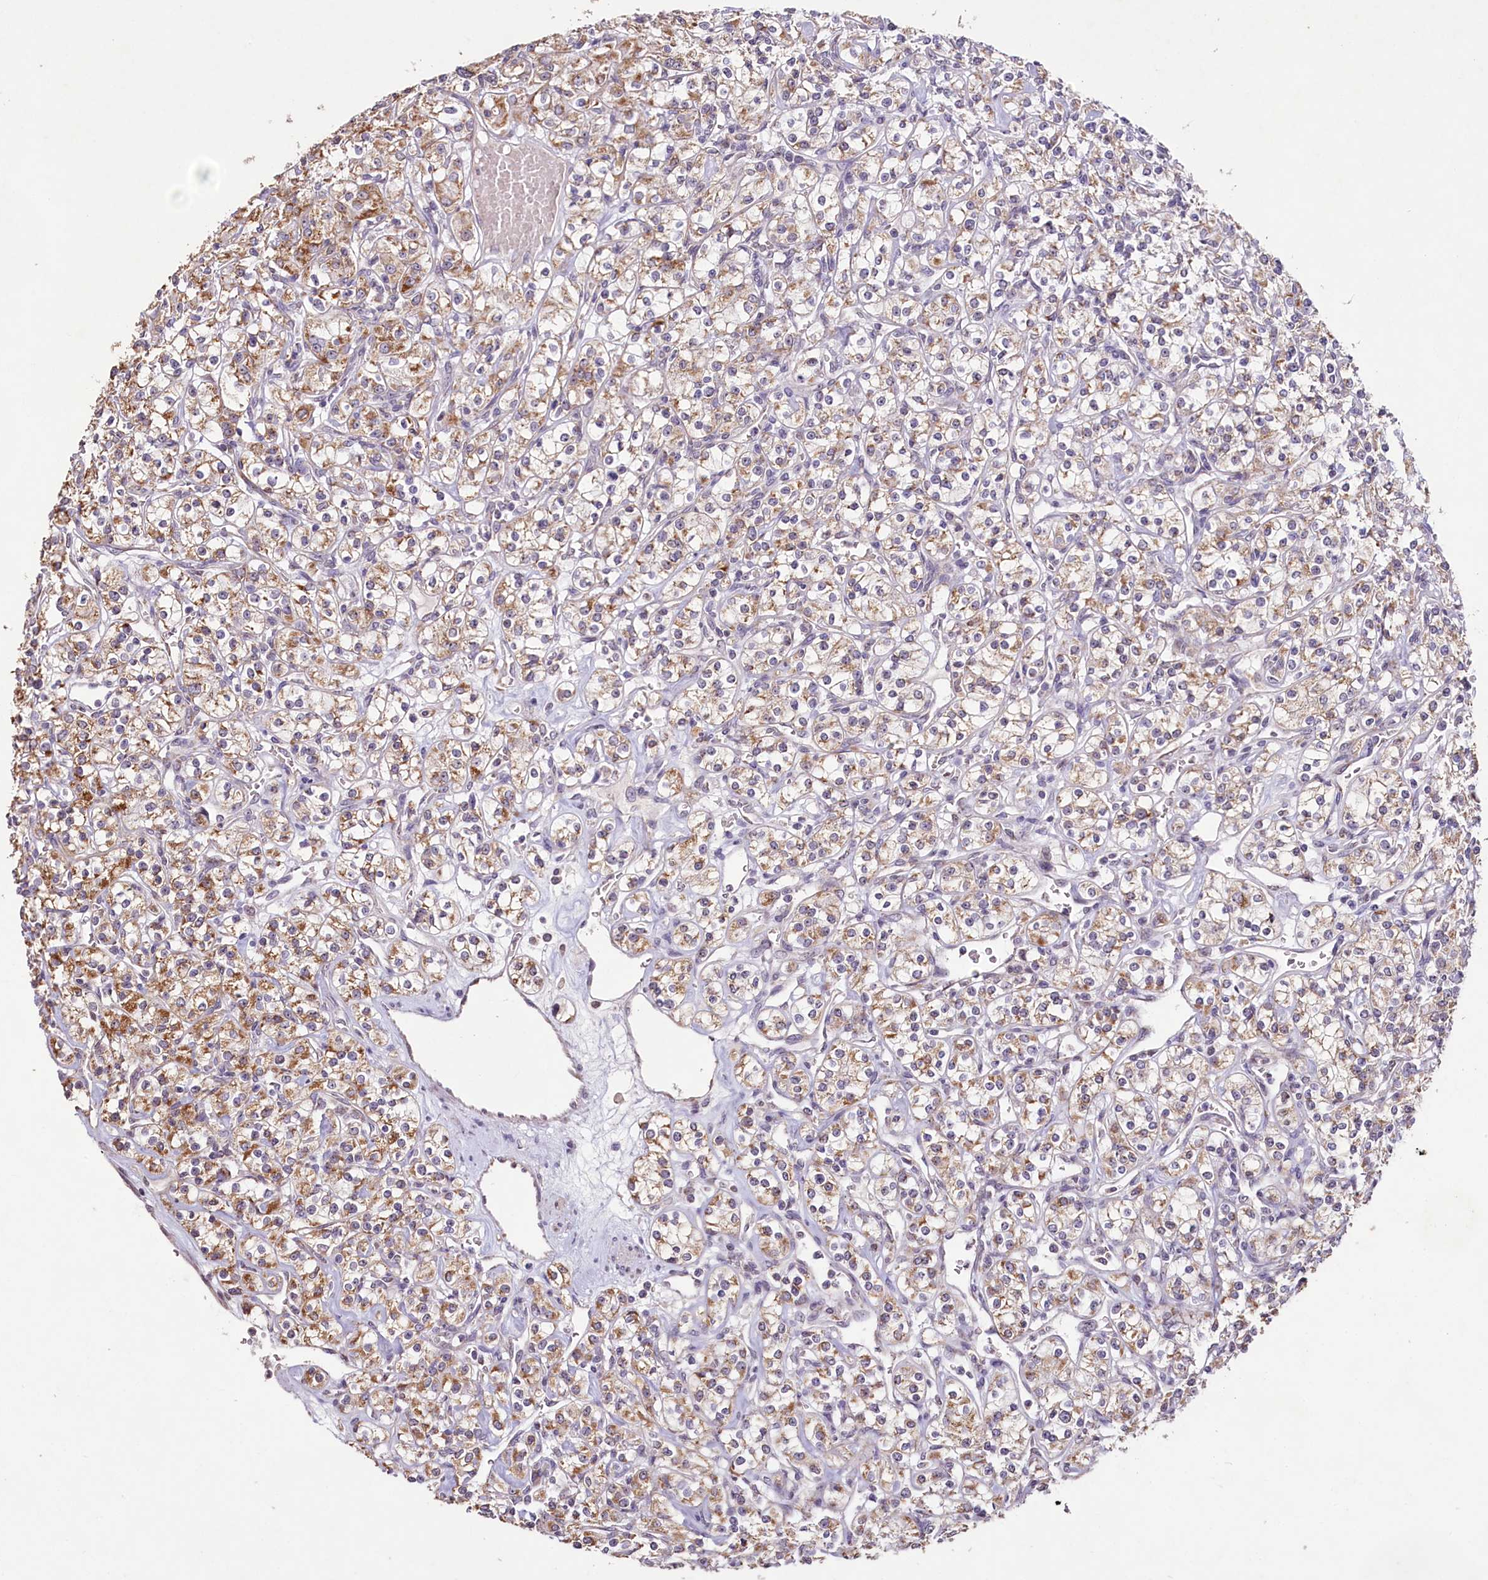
{"staining": {"intensity": "moderate", "quantity": ">75%", "location": "cytoplasmic/membranous"}, "tissue": "renal cancer", "cell_type": "Tumor cells", "image_type": "cancer", "snomed": [{"axis": "morphology", "description": "Adenocarcinoma, NOS"}, {"axis": "topography", "description": "Kidney"}], "caption": "DAB immunohistochemical staining of renal cancer (adenocarcinoma) exhibits moderate cytoplasmic/membranous protein positivity in approximately >75% of tumor cells.", "gene": "PDE6D", "patient": {"sex": "male", "age": 77}}